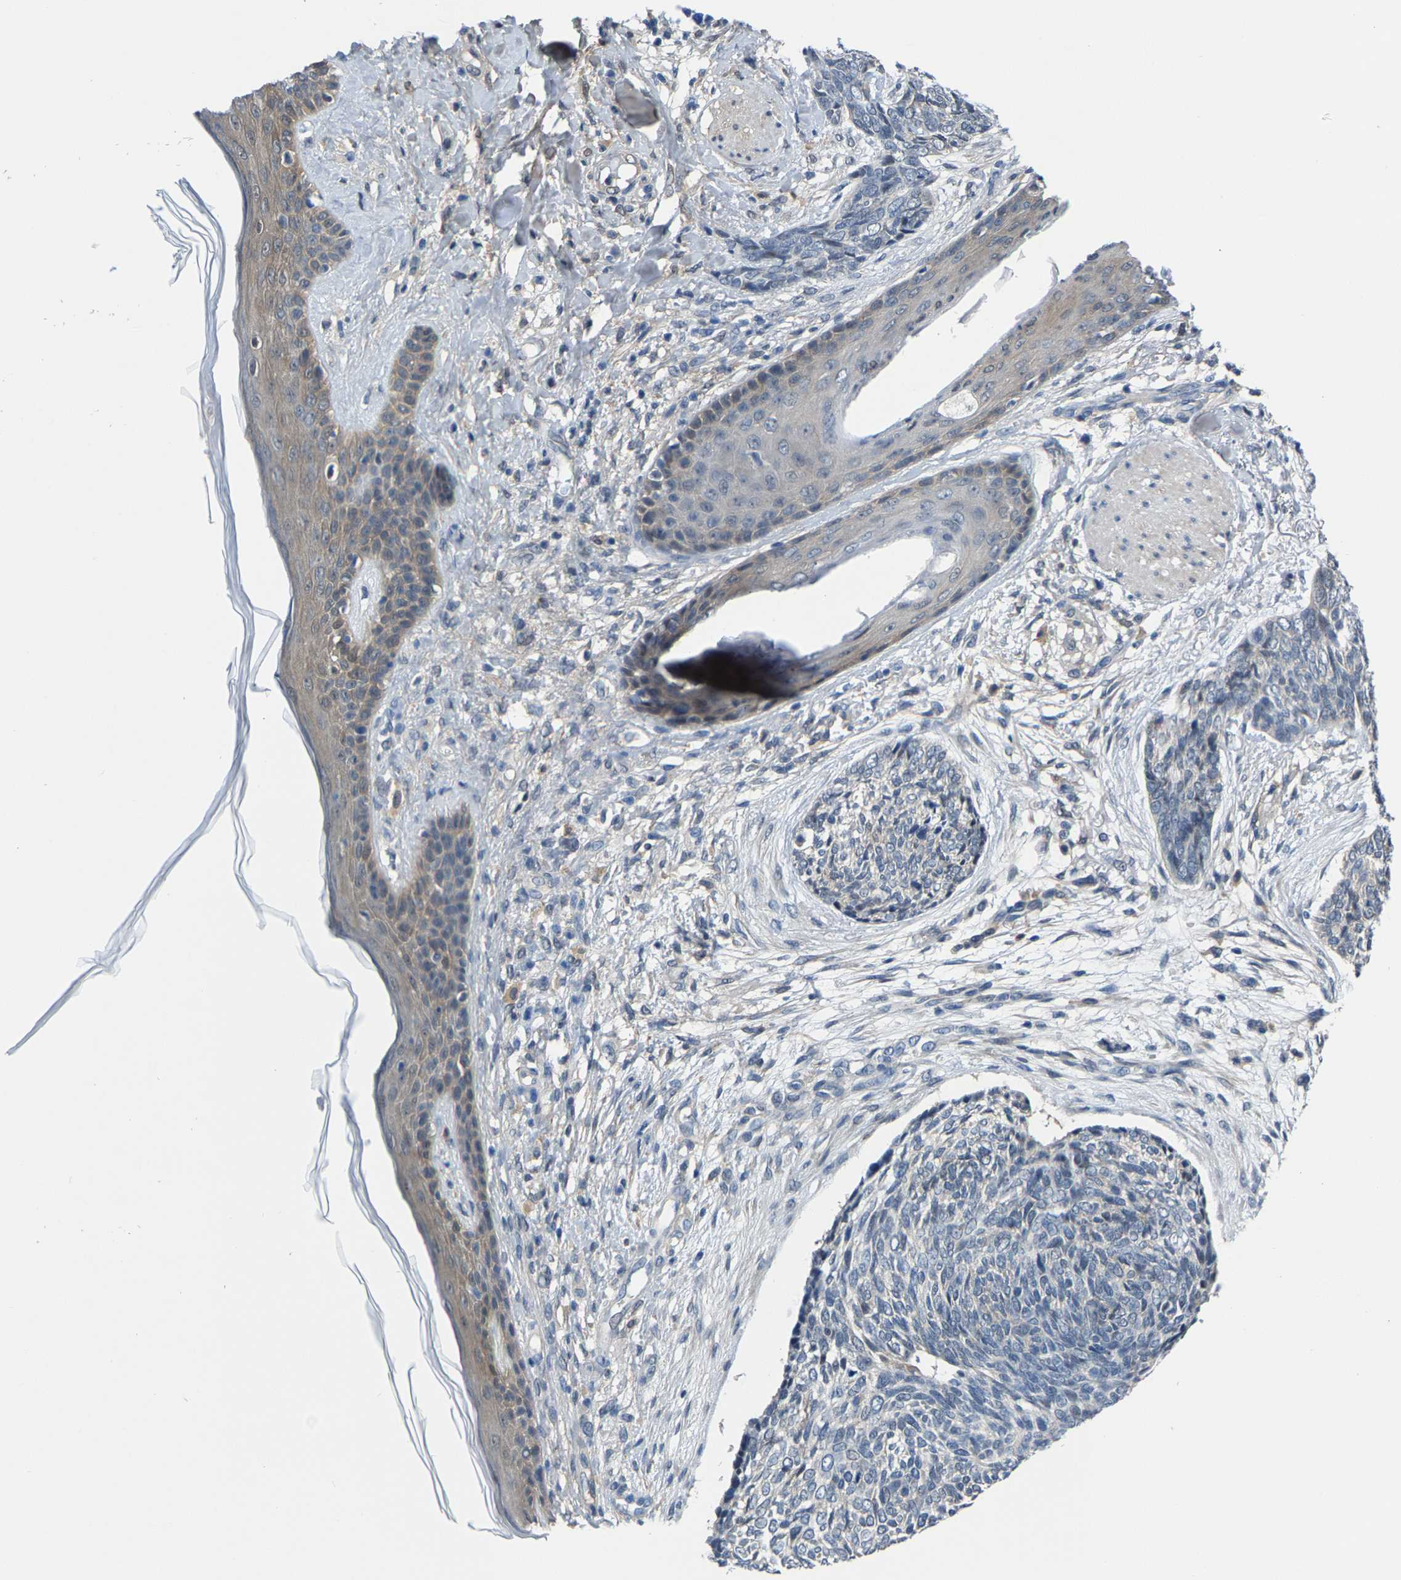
{"staining": {"intensity": "negative", "quantity": "none", "location": "none"}, "tissue": "skin cancer", "cell_type": "Tumor cells", "image_type": "cancer", "snomed": [{"axis": "morphology", "description": "Basal cell carcinoma"}, {"axis": "topography", "description": "Skin"}], "caption": "This is an immunohistochemistry (IHC) micrograph of human skin cancer (basal cell carcinoma). There is no expression in tumor cells.", "gene": "SSH3", "patient": {"sex": "female", "age": 84}}